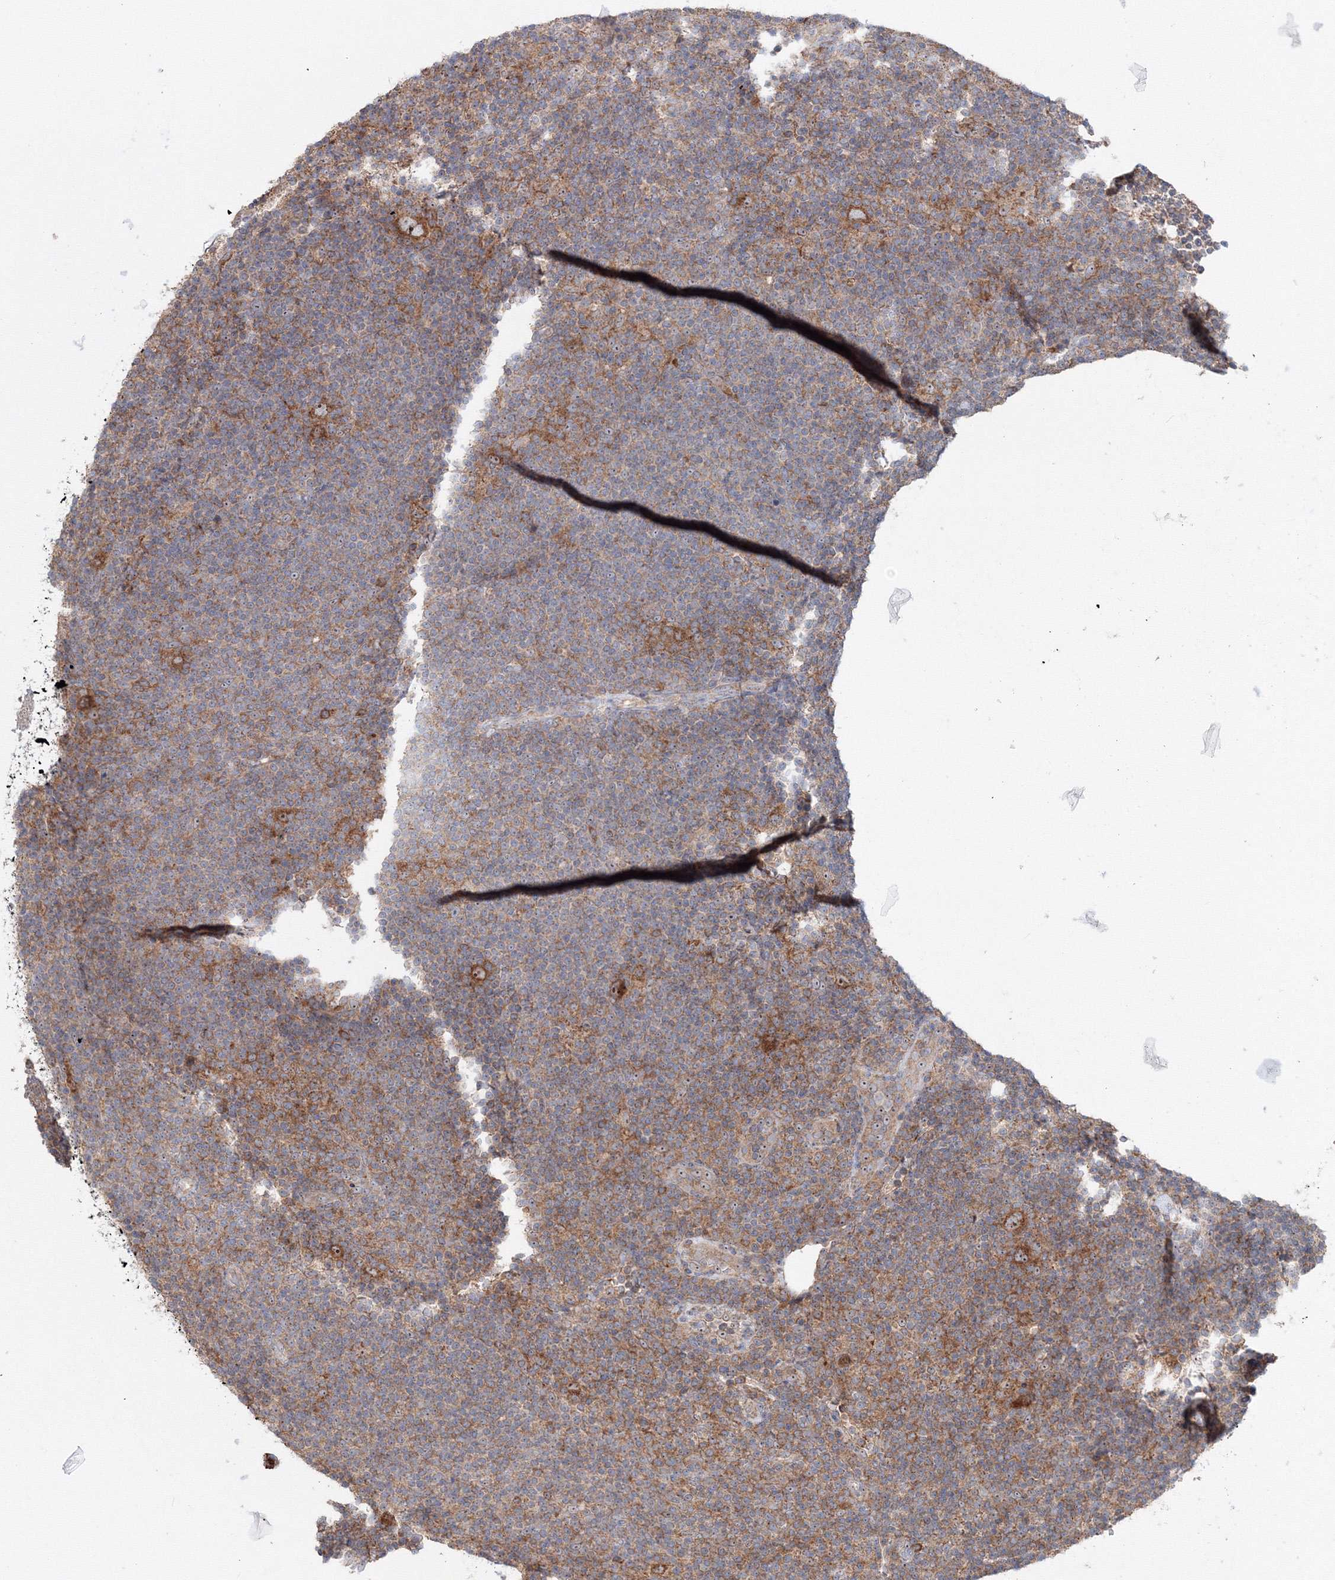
{"staining": {"intensity": "strong", "quantity": ">75%", "location": "cytoplasmic/membranous,nuclear"}, "tissue": "lymphoma", "cell_type": "Tumor cells", "image_type": "cancer", "snomed": [{"axis": "morphology", "description": "Hodgkin's disease, NOS"}, {"axis": "topography", "description": "Lymph node"}], "caption": "This photomicrograph reveals lymphoma stained with IHC to label a protein in brown. The cytoplasmic/membranous and nuclear of tumor cells show strong positivity for the protein. Nuclei are counter-stained blue.", "gene": "PEX13", "patient": {"sex": "female", "age": 57}}